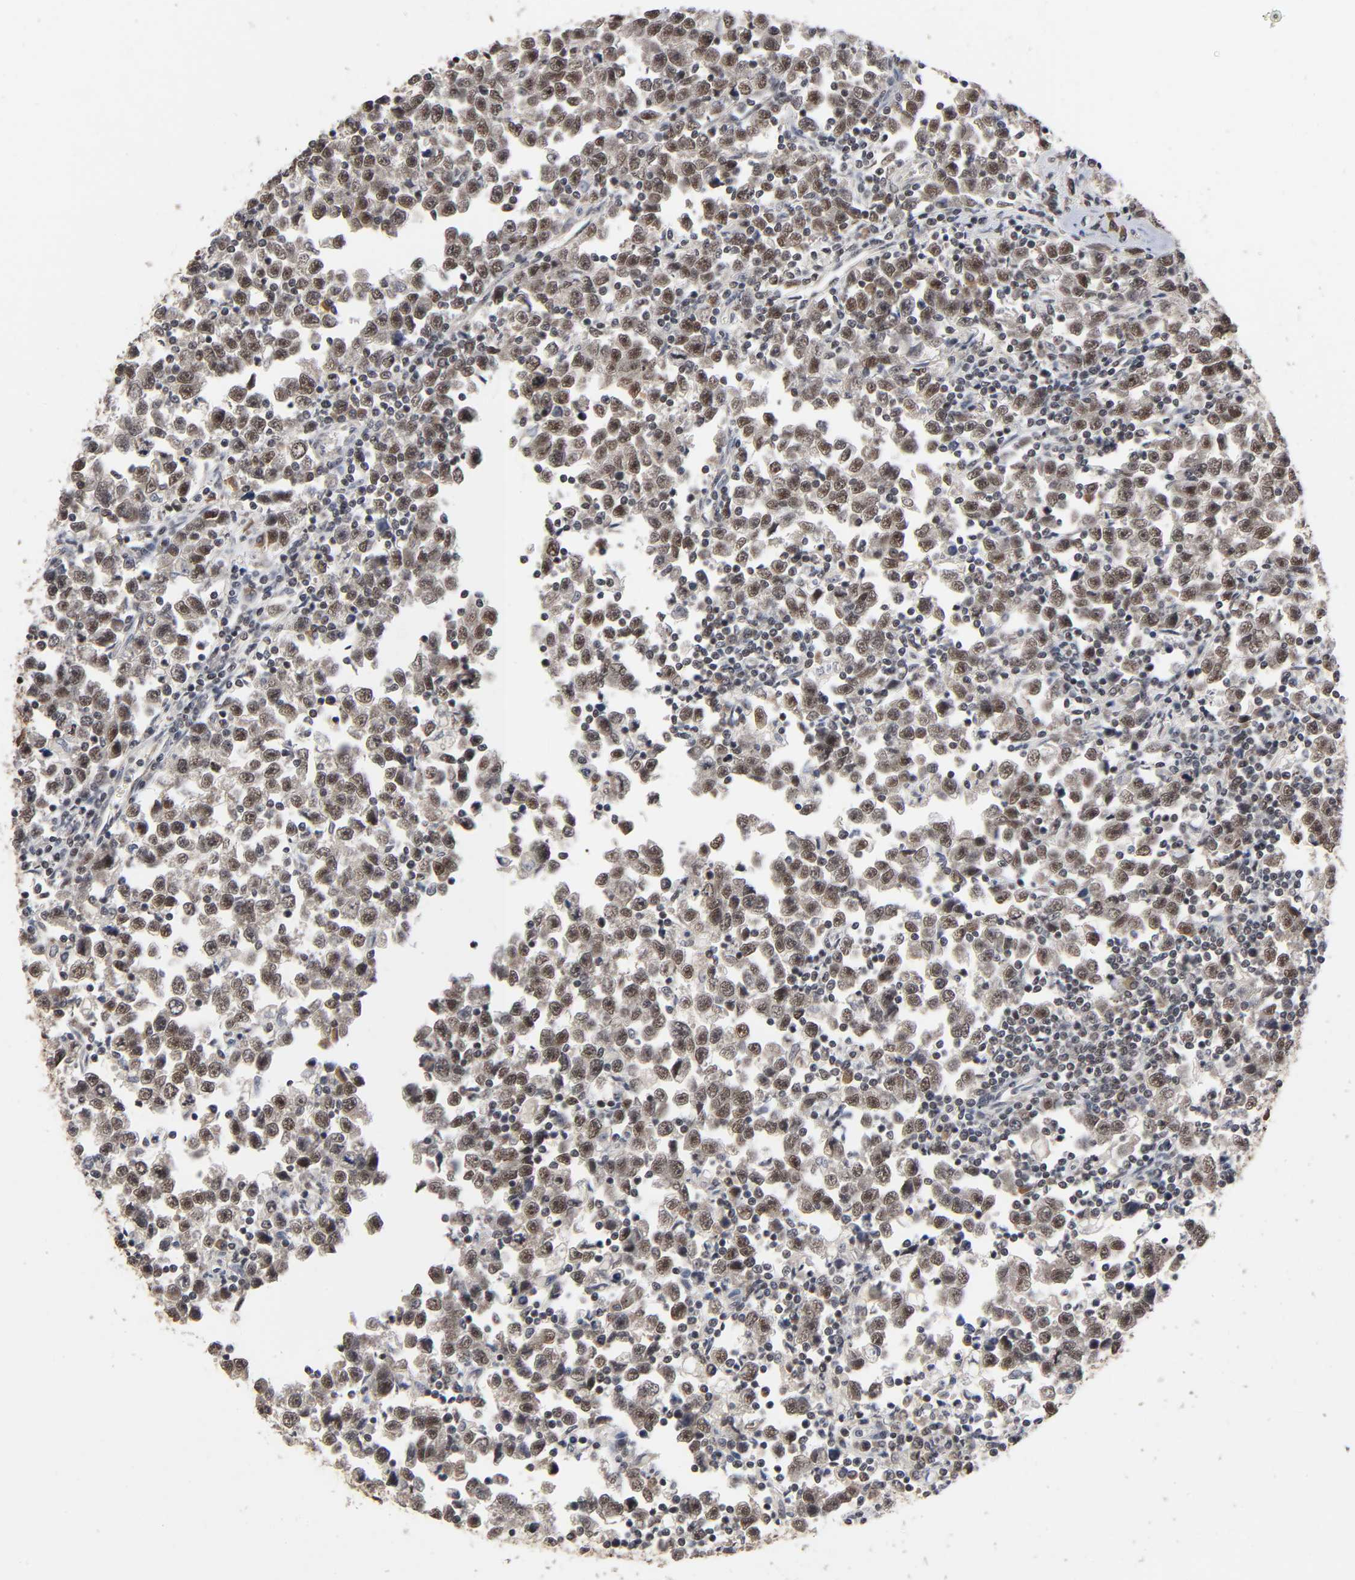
{"staining": {"intensity": "moderate", "quantity": "25%-75%", "location": "cytoplasmic/membranous,nuclear"}, "tissue": "testis cancer", "cell_type": "Tumor cells", "image_type": "cancer", "snomed": [{"axis": "morphology", "description": "Seminoma, NOS"}, {"axis": "topography", "description": "Testis"}], "caption": "Human testis cancer (seminoma) stained for a protein (brown) reveals moderate cytoplasmic/membranous and nuclear positive expression in about 25%-75% of tumor cells.", "gene": "ZNF384", "patient": {"sex": "male", "age": 43}}